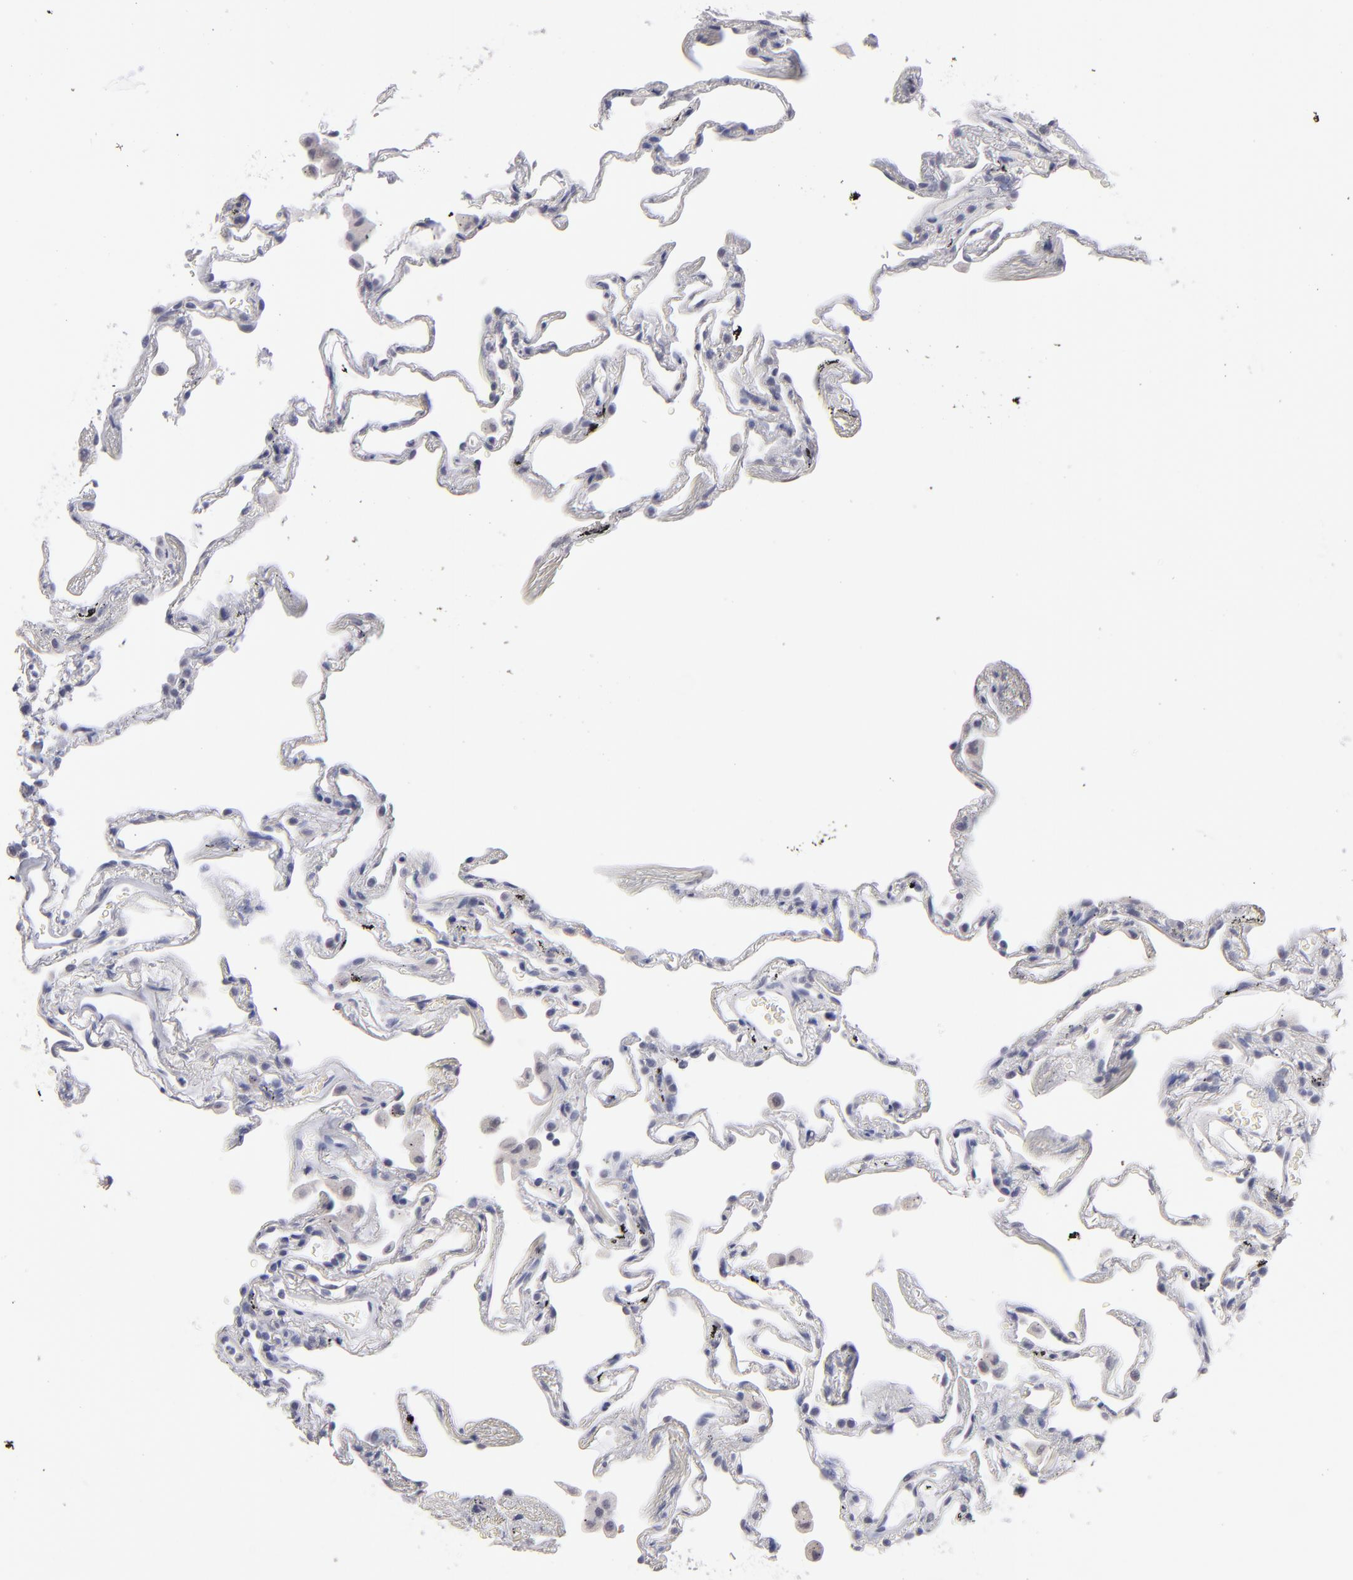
{"staining": {"intensity": "negative", "quantity": "none", "location": "none"}, "tissue": "lung", "cell_type": "Alveolar cells", "image_type": "normal", "snomed": [{"axis": "morphology", "description": "Normal tissue, NOS"}, {"axis": "morphology", "description": "Inflammation, NOS"}, {"axis": "topography", "description": "Lung"}], "caption": "The immunohistochemistry histopathology image has no significant positivity in alveolar cells of lung. The staining was performed using DAB (3,3'-diaminobenzidine) to visualize the protein expression in brown, while the nuclei were stained in blue with hematoxylin (Magnification: 20x).", "gene": "TEX11", "patient": {"sex": "male", "age": 69}}